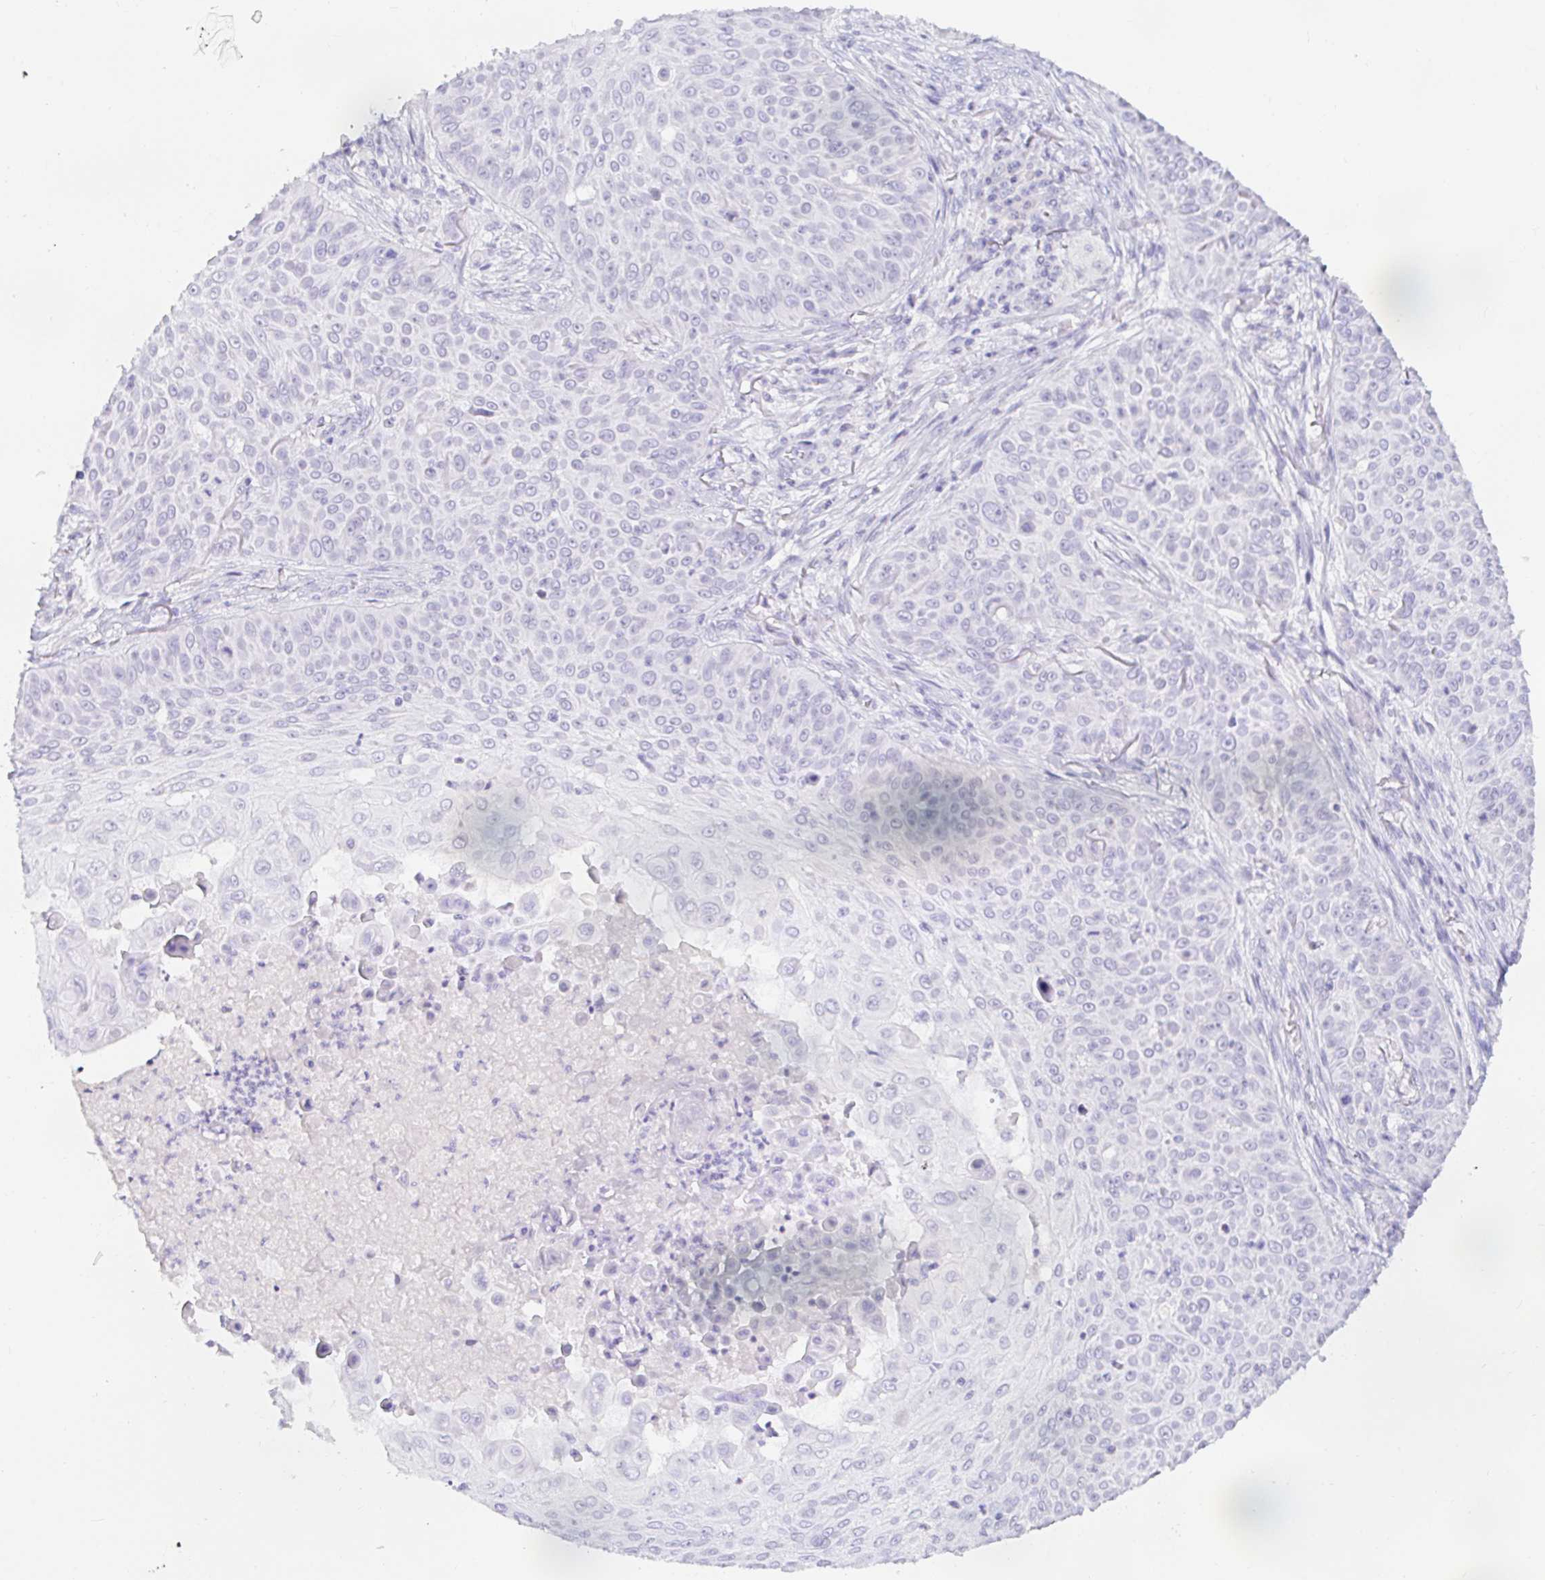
{"staining": {"intensity": "negative", "quantity": "none", "location": "none"}, "tissue": "skin cancer", "cell_type": "Tumor cells", "image_type": "cancer", "snomed": [{"axis": "morphology", "description": "Squamous cell carcinoma, NOS"}, {"axis": "topography", "description": "Skin"}], "caption": "Tumor cells show no significant protein positivity in skin cancer.", "gene": "TEX44", "patient": {"sex": "male", "age": 82}}